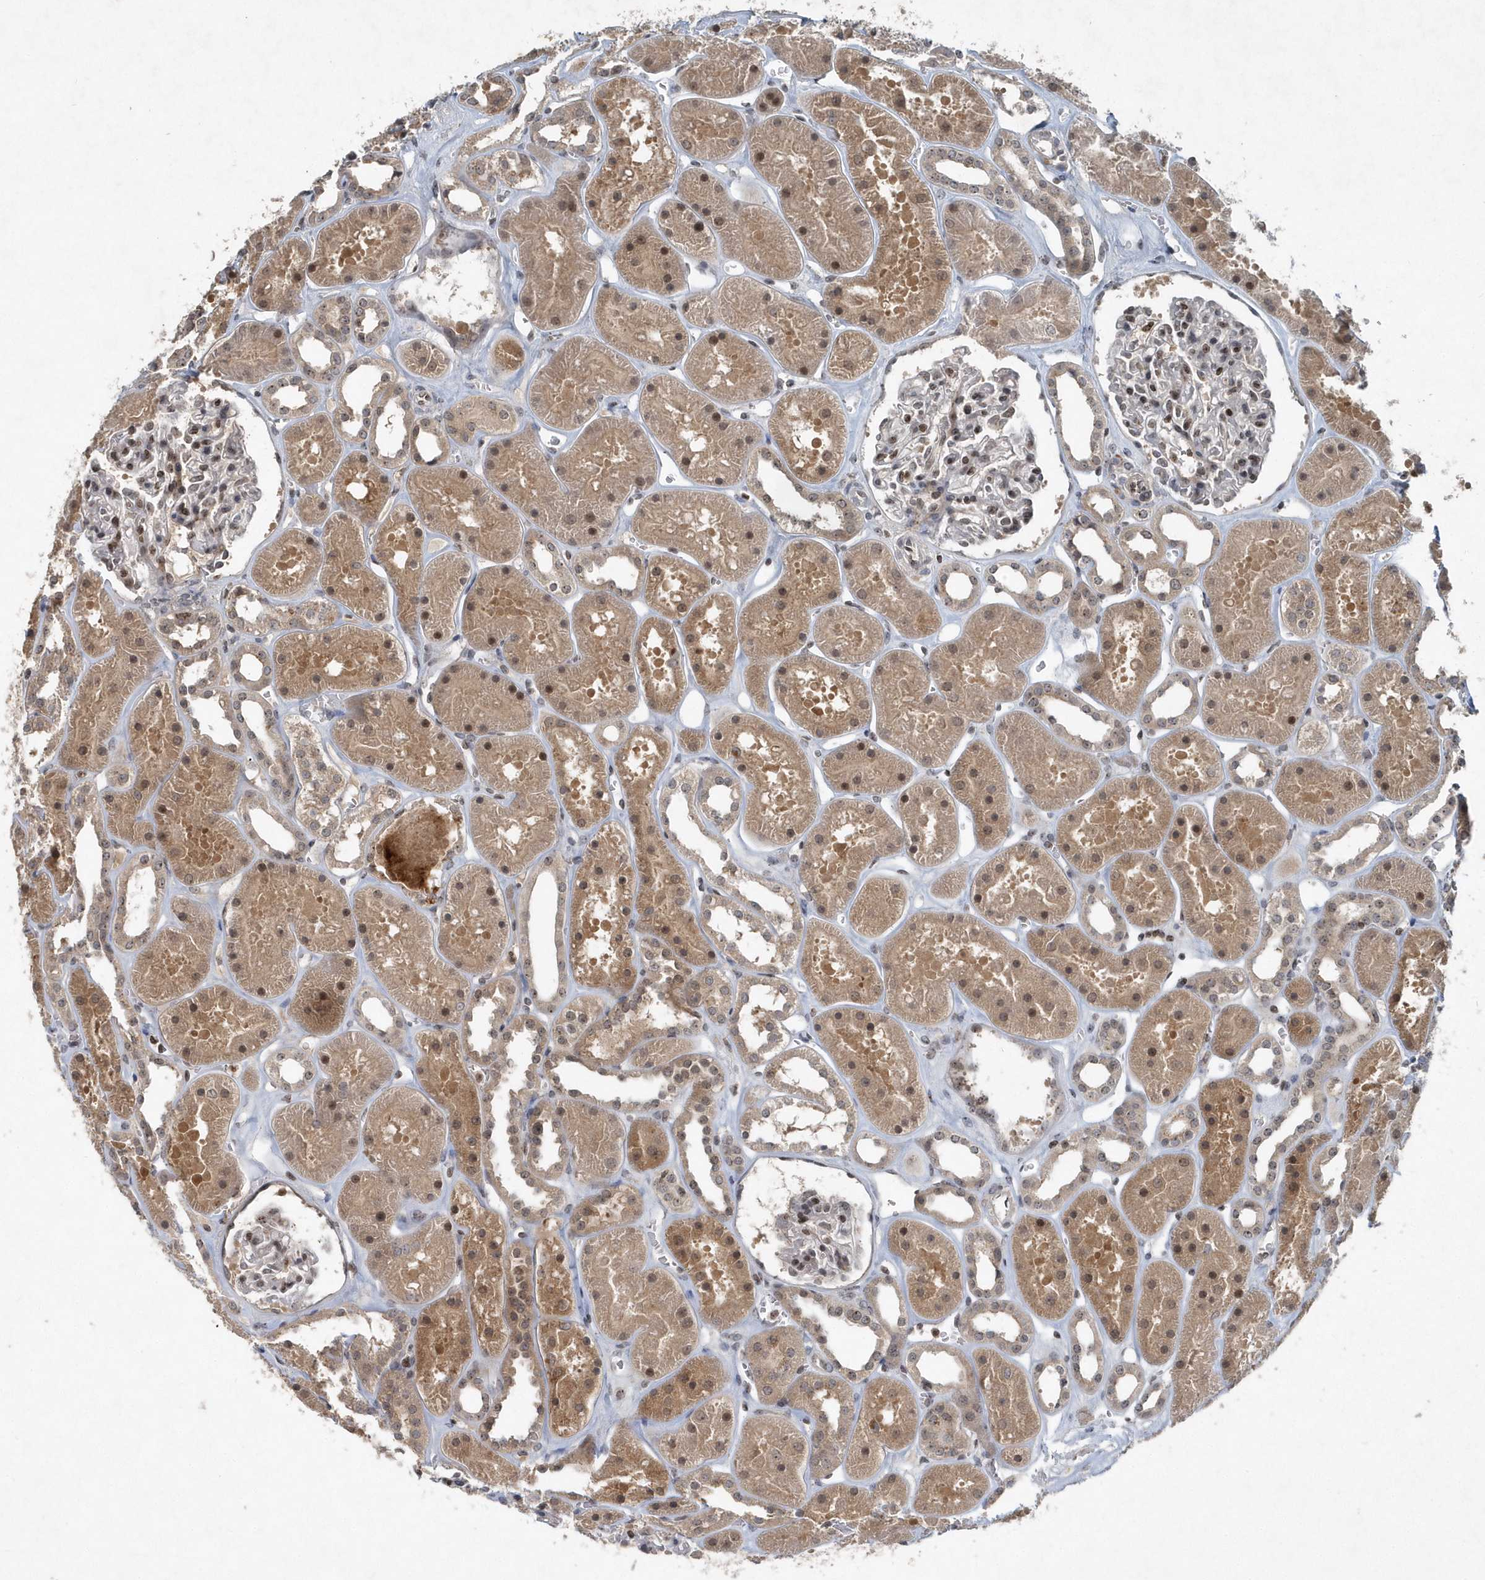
{"staining": {"intensity": "moderate", "quantity": "25%-75%", "location": "nuclear"}, "tissue": "kidney", "cell_type": "Cells in glomeruli", "image_type": "normal", "snomed": [{"axis": "morphology", "description": "Normal tissue, NOS"}, {"axis": "topography", "description": "Kidney"}], "caption": "This is a histology image of IHC staining of benign kidney, which shows moderate expression in the nuclear of cells in glomeruli.", "gene": "QTRT2", "patient": {"sex": "female", "age": 41}}